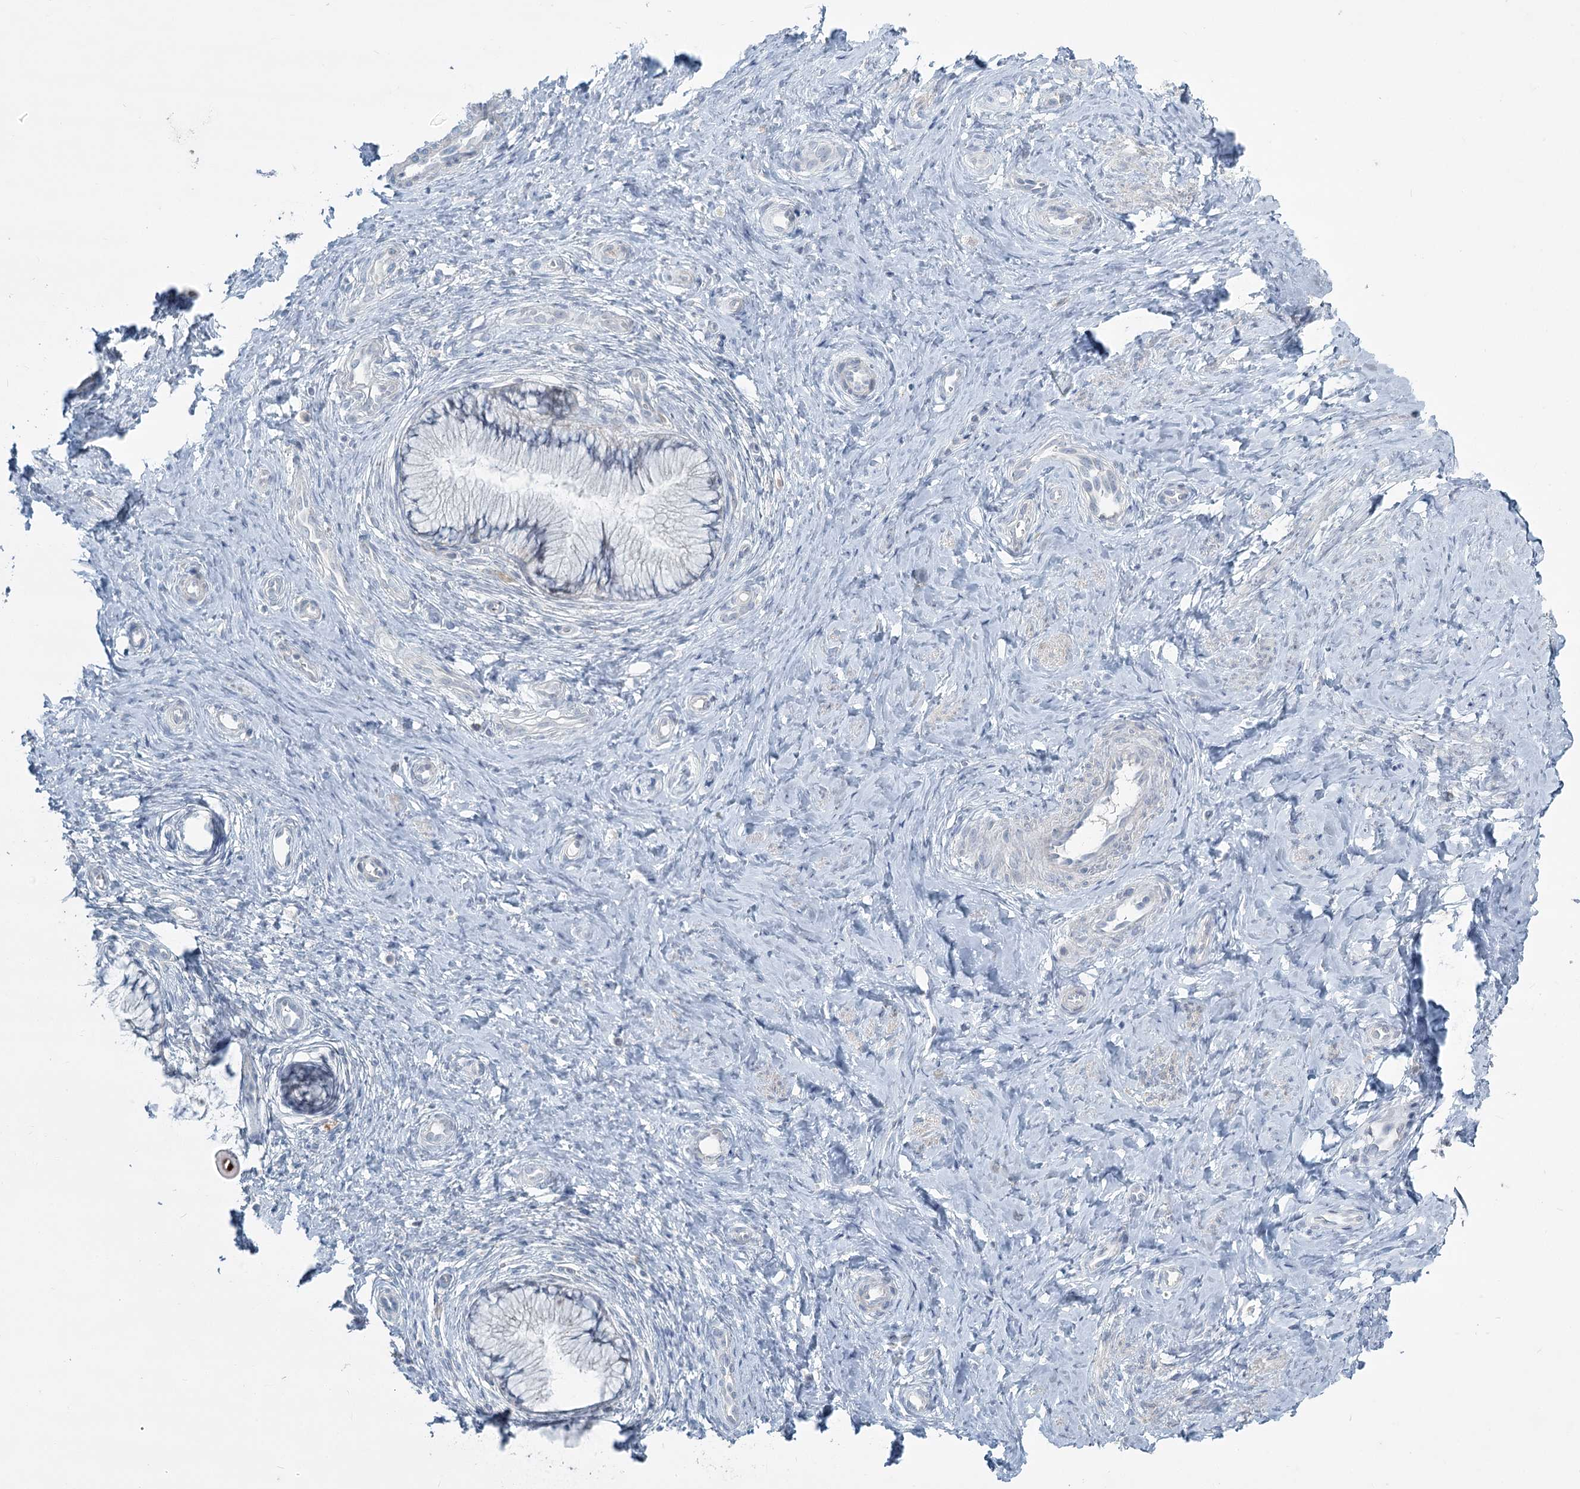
{"staining": {"intensity": "moderate", "quantity": "<25%", "location": "cytoplasmic/membranous"}, "tissue": "cervix", "cell_type": "Glandular cells", "image_type": "normal", "snomed": [{"axis": "morphology", "description": "Normal tissue, NOS"}, {"axis": "topography", "description": "Cervix"}], "caption": "Immunohistochemical staining of normal cervix exhibits <25% levels of moderate cytoplasmic/membranous protein staining in approximately <25% of glandular cells.", "gene": "ABITRAM", "patient": {"sex": "female", "age": 36}}